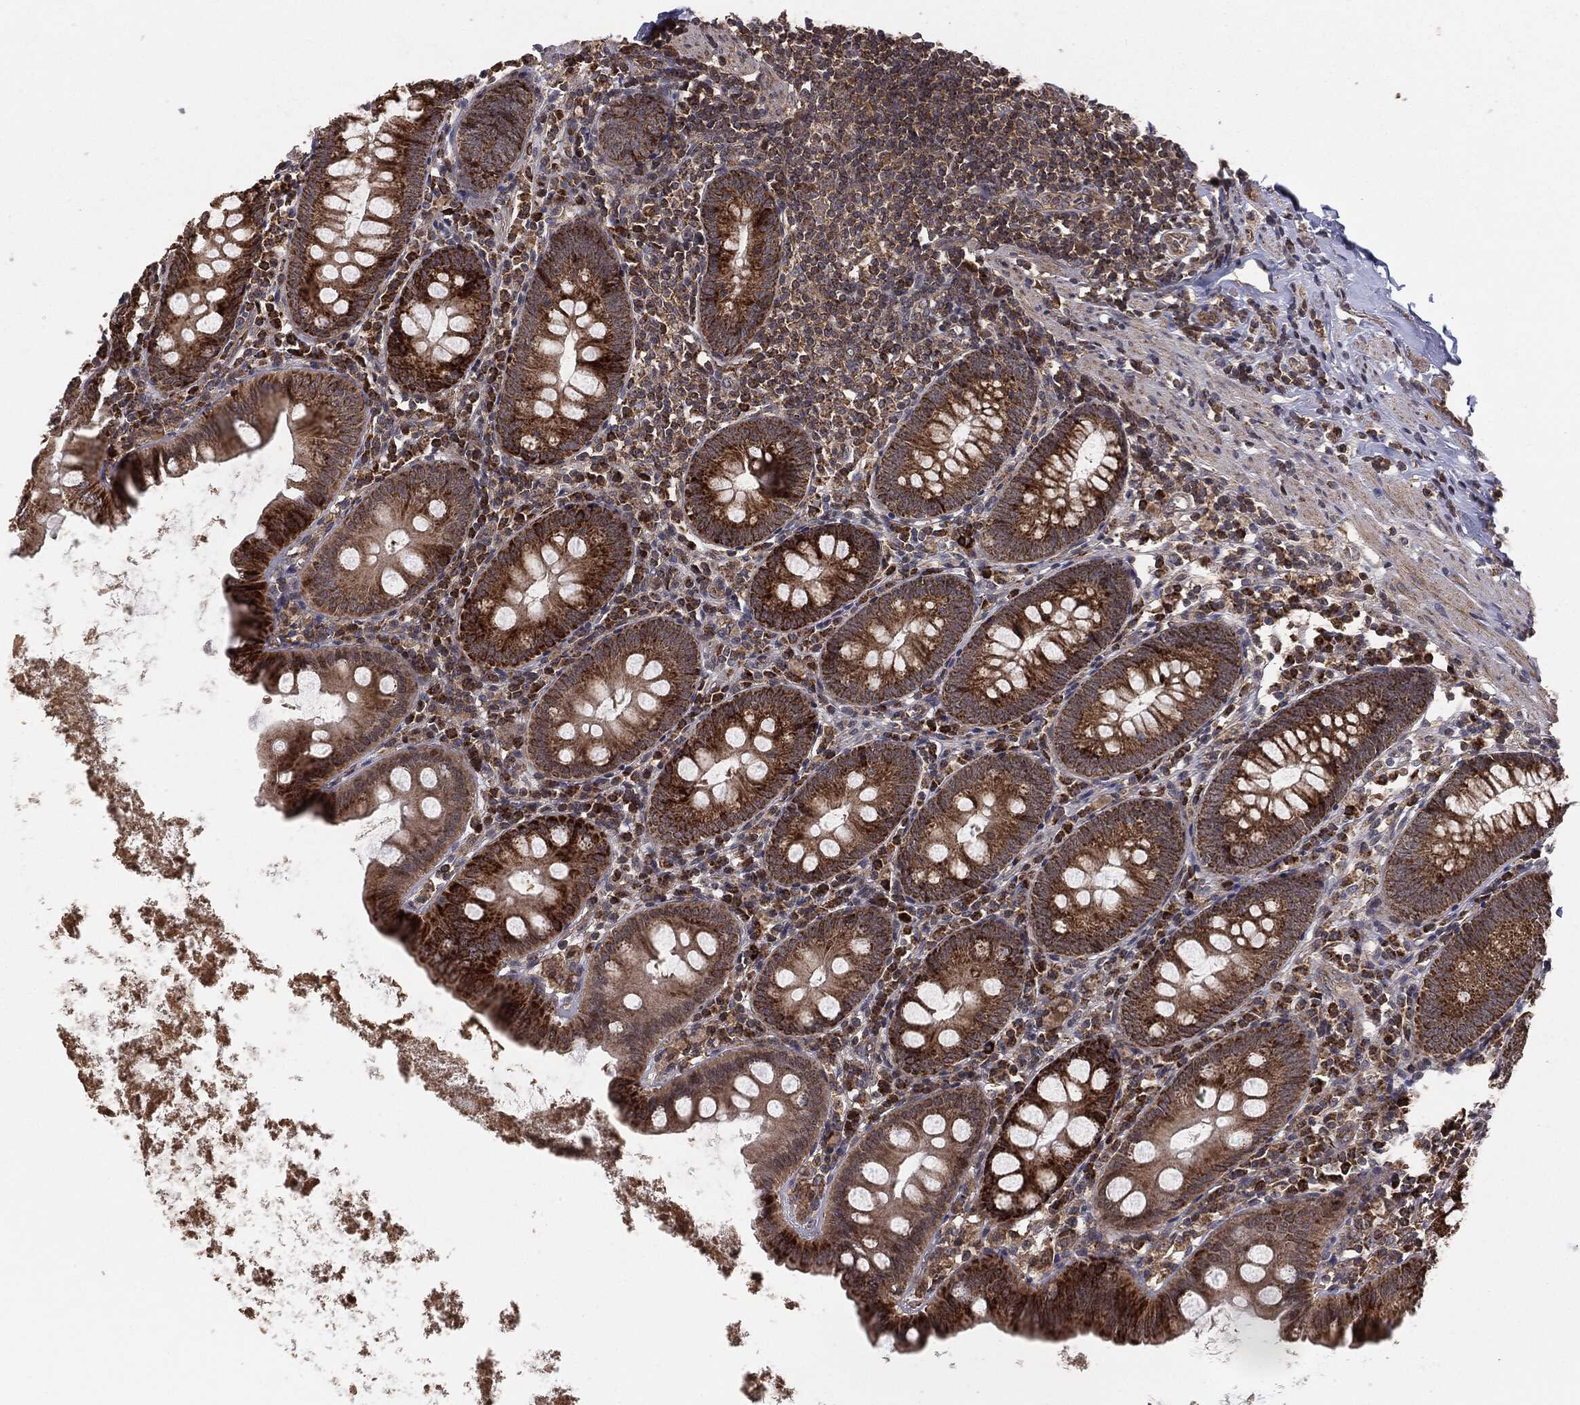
{"staining": {"intensity": "moderate", "quantity": ">75%", "location": "cytoplasmic/membranous"}, "tissue": "appendix", "cell_type": "Glandular cells", "image_type": "normal", "snomed": [{"axis": "morphology", "description": "Normal tissue, NOS"}, {"axis": "topography", "description": "Appendix"}], "caption": "This image demonstrates immunohistochemistry (IHC) staining of benign human appendix, with medium moderate cytoplasmic/membranous expression in approximately >75% of glandular cells.", "gene": "MTOR", "patient": {"sex": "female", "age": 82}}